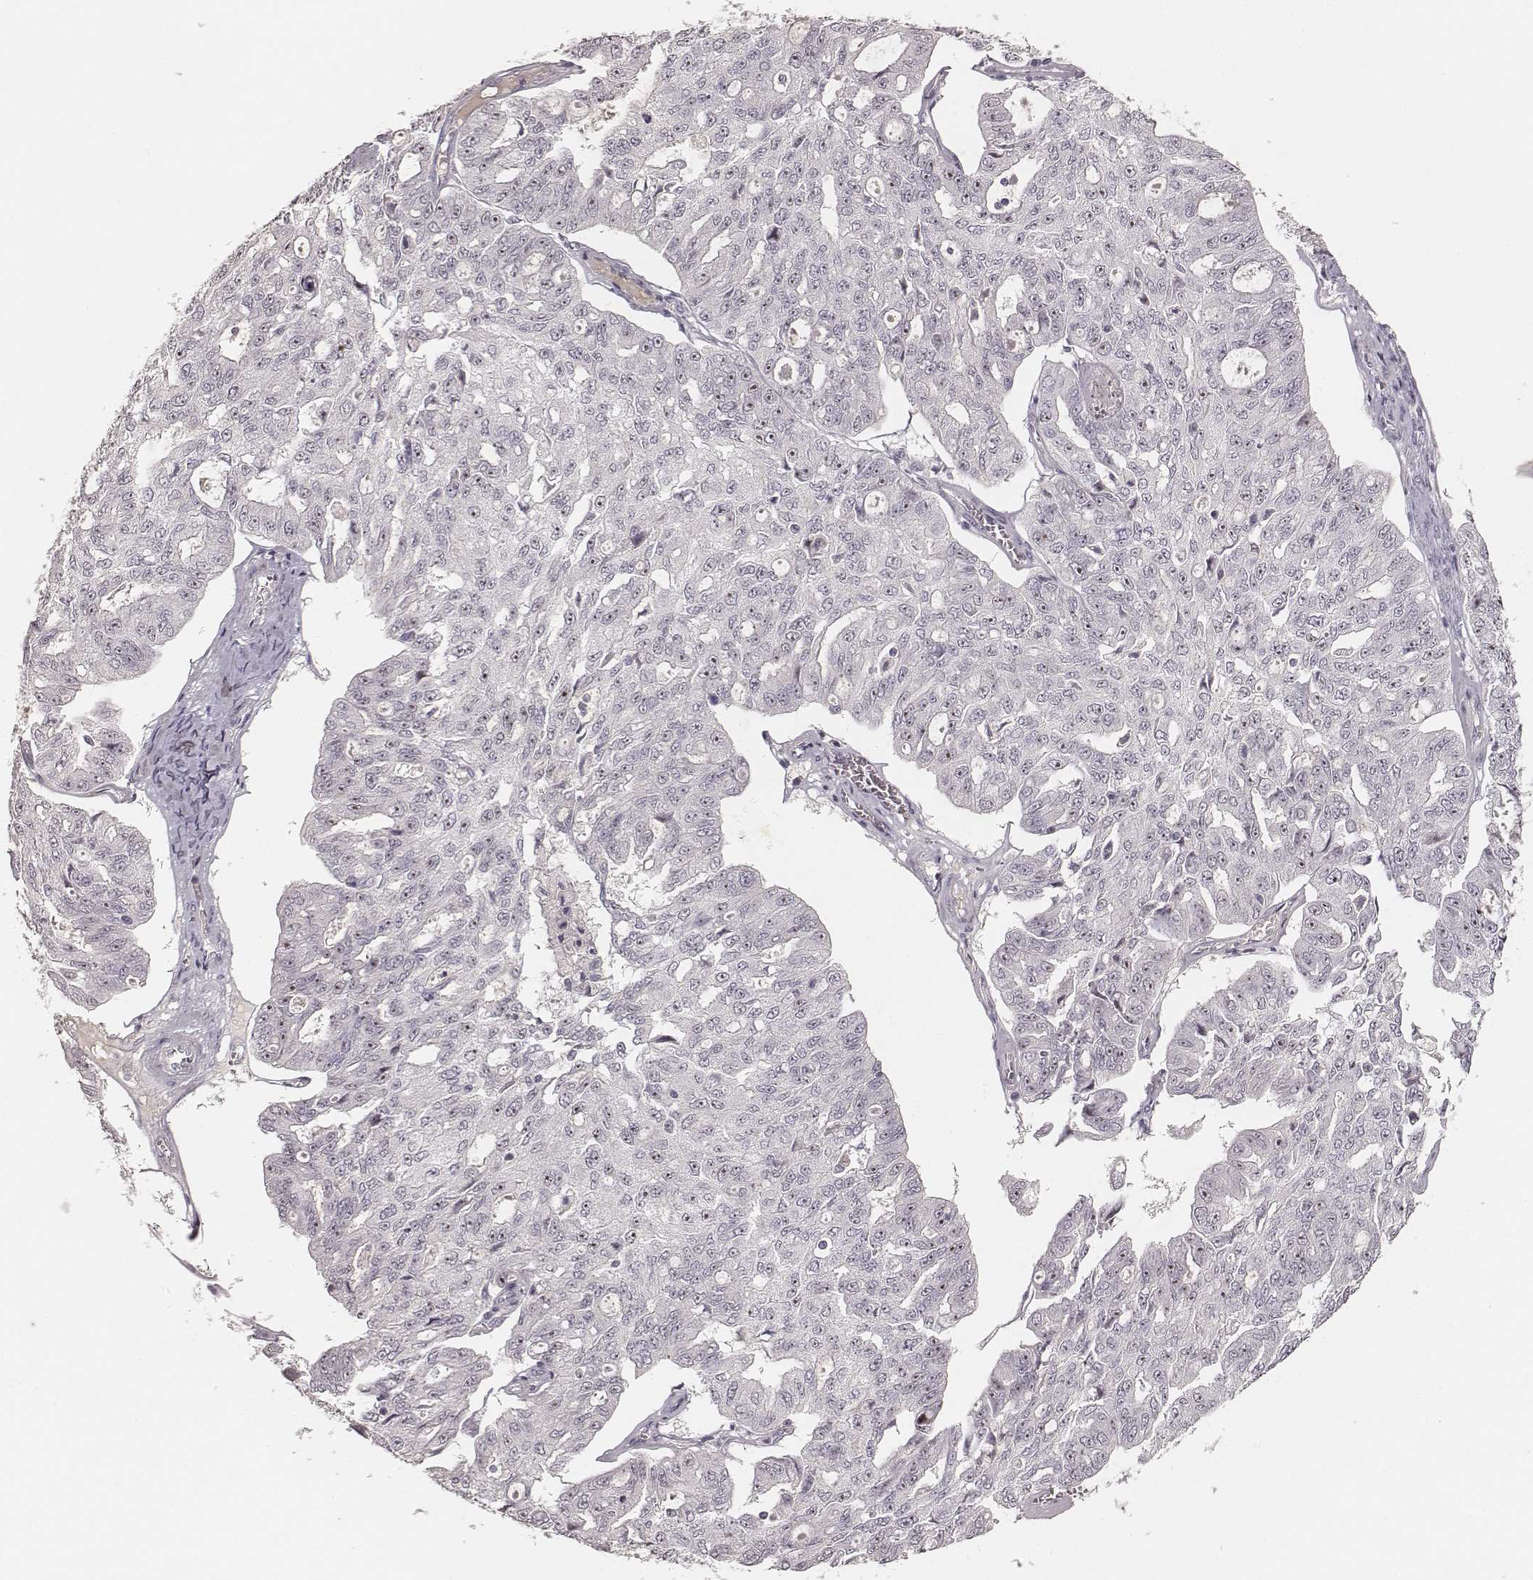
{"staining": {"intensity": "moderate", "quantity": "<25%", "location": "nuclear"}, "tissue": "ovarian cancer", "cell_type": "Tumor cells", "image_type": "cancer", "snomed": [{"axis": "morphology", "description": "Carcinoma, endometroid"}, {"axis": "topography", "description": "Ovary"}], "caption": "This micrograph displays IHC staining of human ovarian endometroid carcinoma, with low moderate nuclear positivity in approximately <25% of tumor cells.", "gene": "MADCAM1", "patient": {"sex": "female", "age": 65}}